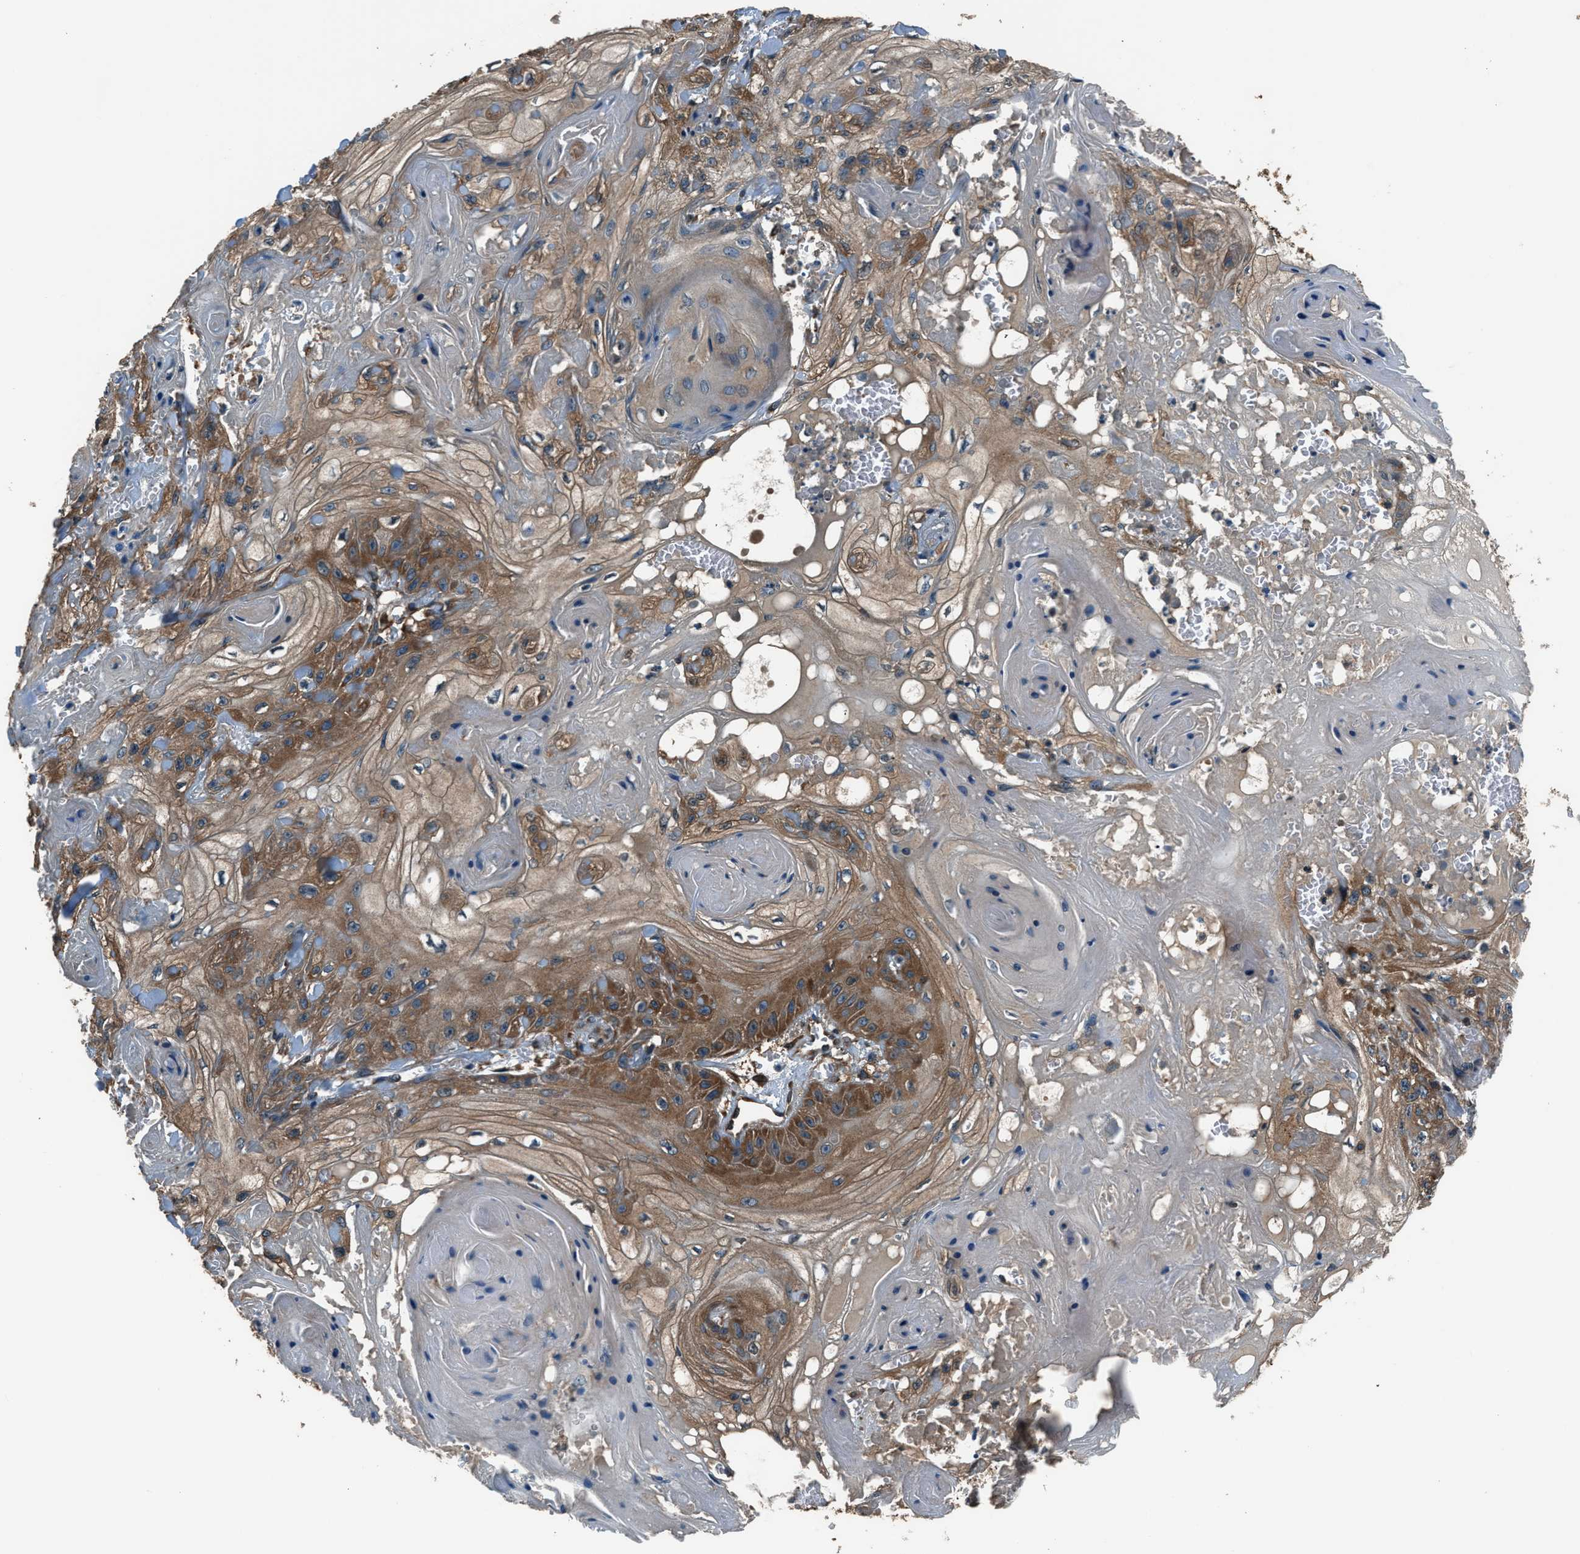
{"staining": {"intensity": "moderate", "quantity": ">75%", "location": "cytoplasmic/membranous"}, "tissue": "skin cancer", "cell_type": "Tumor cells", "image_type": "cancer", "snomed": [{"axis": "morphology", "description": "Squamous cell carcinoma, NOS"}, {"axis": "topography", "description": "Skin"}], "caption": "Skin cancer tissue reveals moderate cytoplasmic/membranous staining in approximately >75% of tumor cells (DAB = brown stain, brightfield microscopy at high magnification).", "gene": "ARFGAP2", "patient": {"sex": "male", "age": 74}}